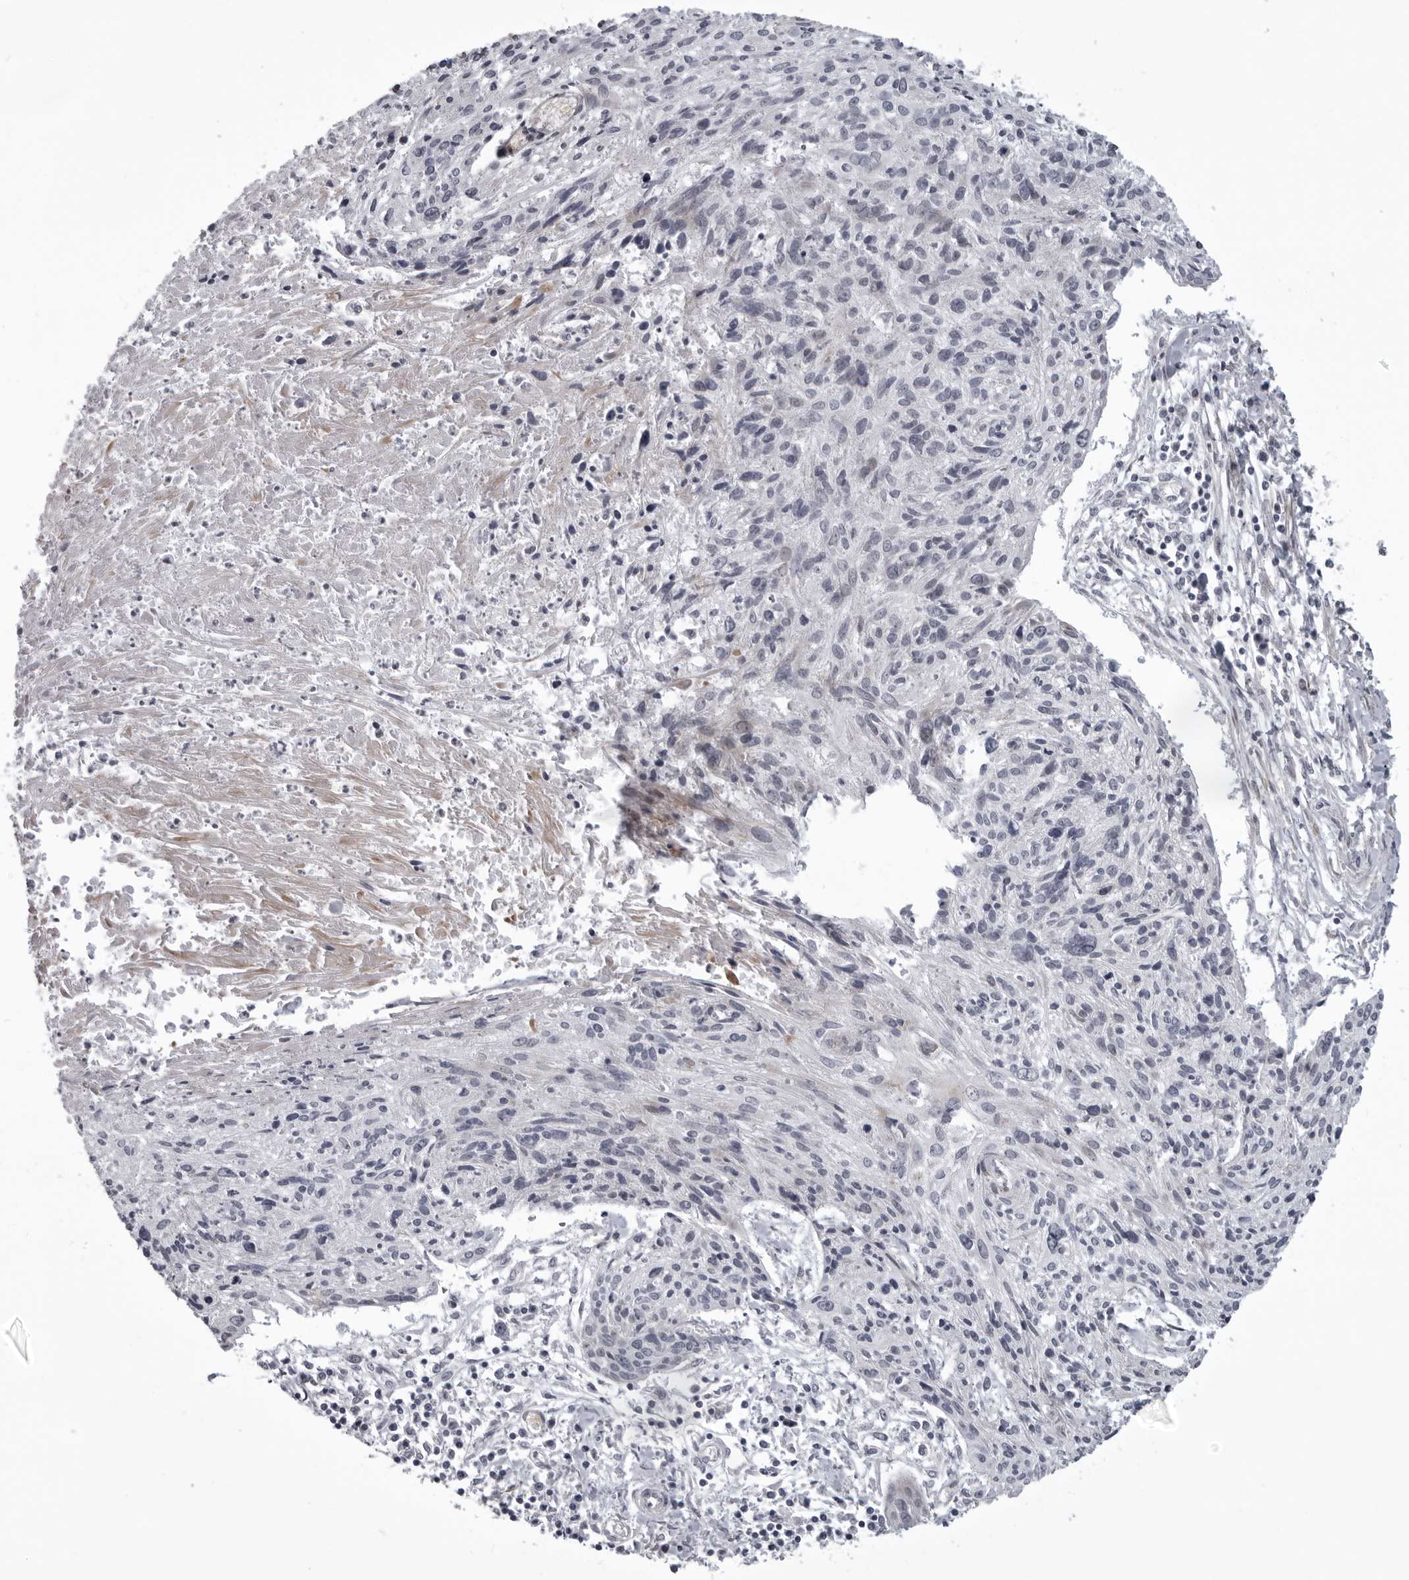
{"staining": {"intensity": "negative", "quantity": "none", "location": "none"}, "tissue": "cervical cancer", "cell_type": "Tumor cells", "image_type": "cancer", "snomed": [{"axis": "morphology", "description": "Squamous cell carcinoma, NOS"}, {"axis": "topography", "description": "Cervix"}], "caption": "DAB immunohistochemical staining of human cervical cancer displays no significant positivity in tumor cells. (IHC, brightfield microscopy, high magnification).", "gene": "THOP1", "patient": {"sex": "female", "age": 51}}